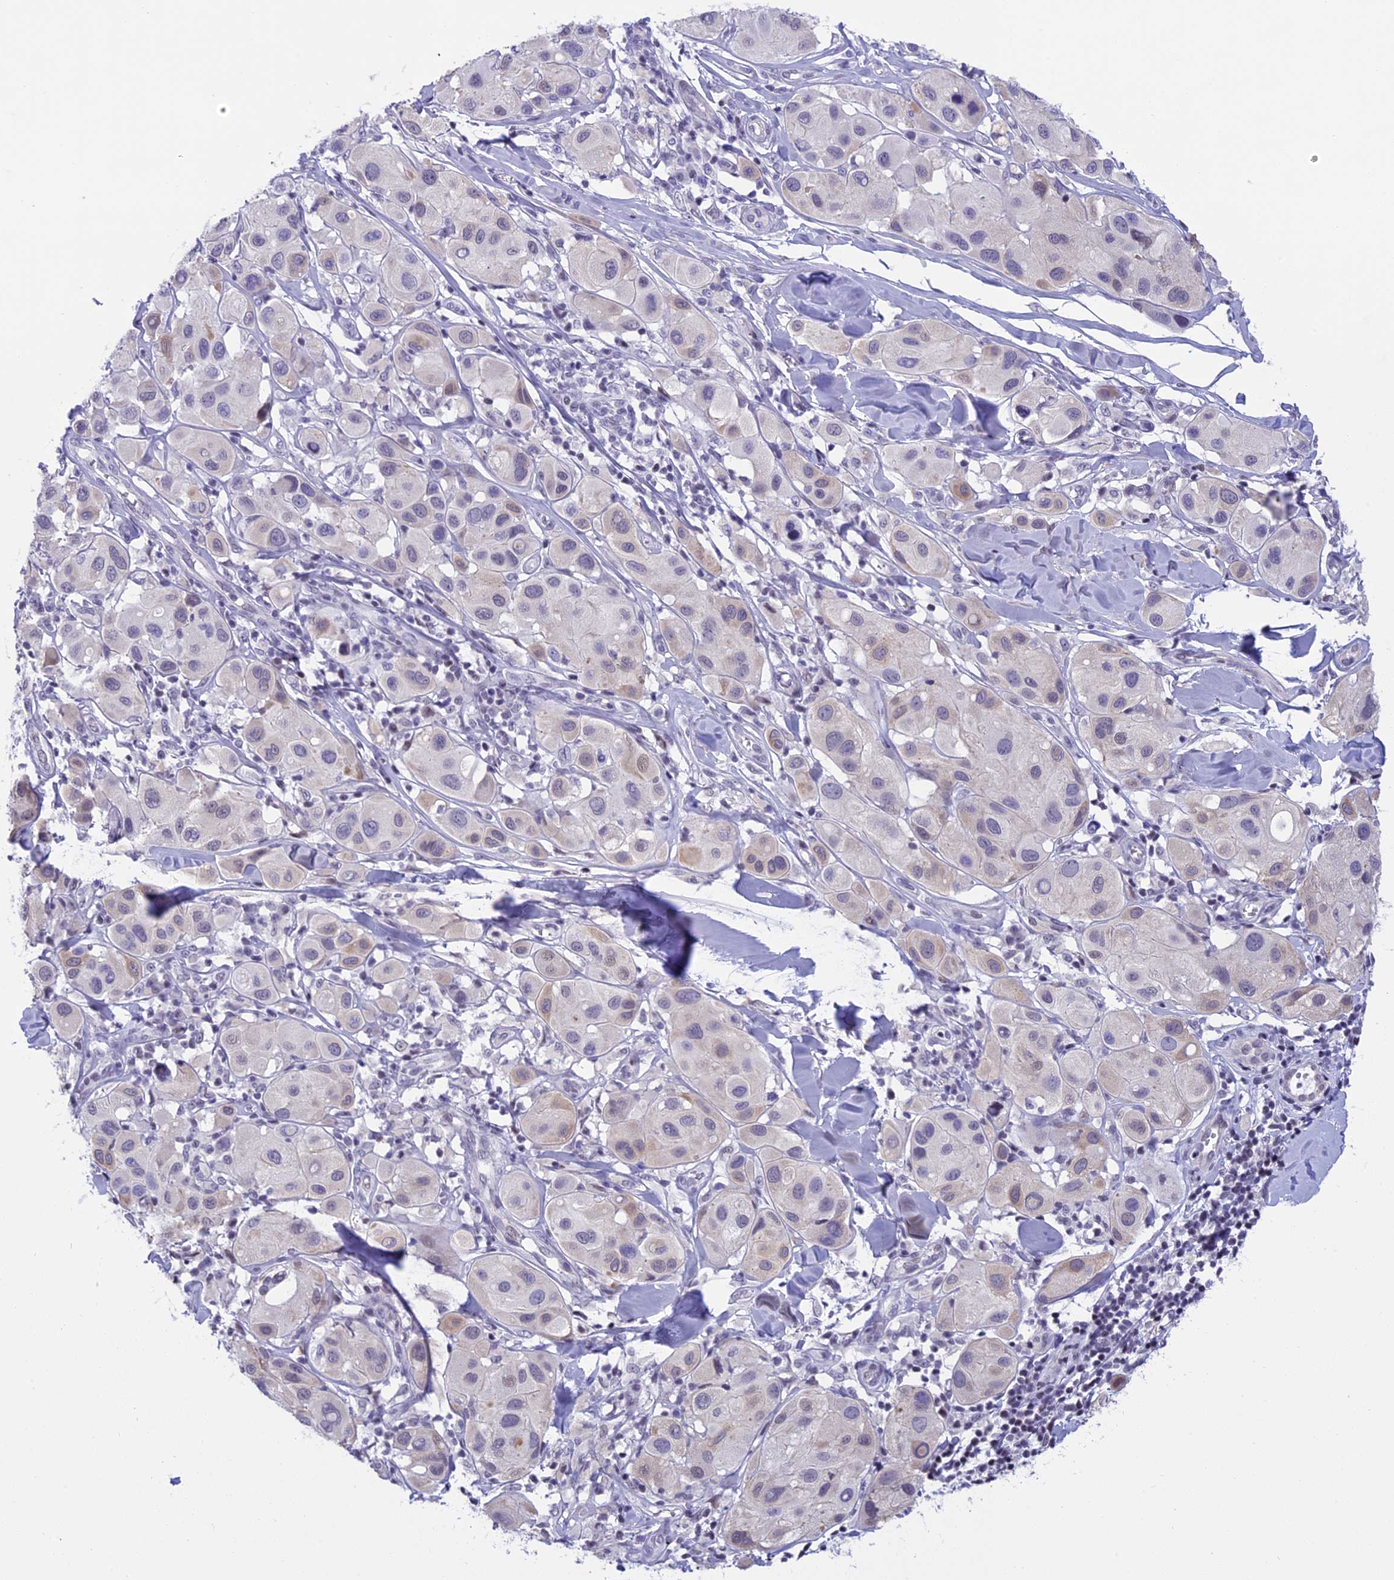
{"staining": {"intensity": "negative", "quantity": "none", "location": "none"}, "tissue": "melanoma", "cell_type": "Tumor cells", "image_type": "cancer", "snomed": [{"axis": "morphology", "description": "Malignant melanoma, Metastatic site"}, {"axis": "topography", "description": "Skin"}], "caption": "High power microscopy image of an immunohistochemistry (IHC) photomicrograph of melanoma, revealing no significant expression in tumor cells. (Brightfield microscopy of DAB (3,3'-diaminobenzidine) IHC at high magnification).", "gene": "SPIRE2", "patient": {"sex": "male", "age": 41}}